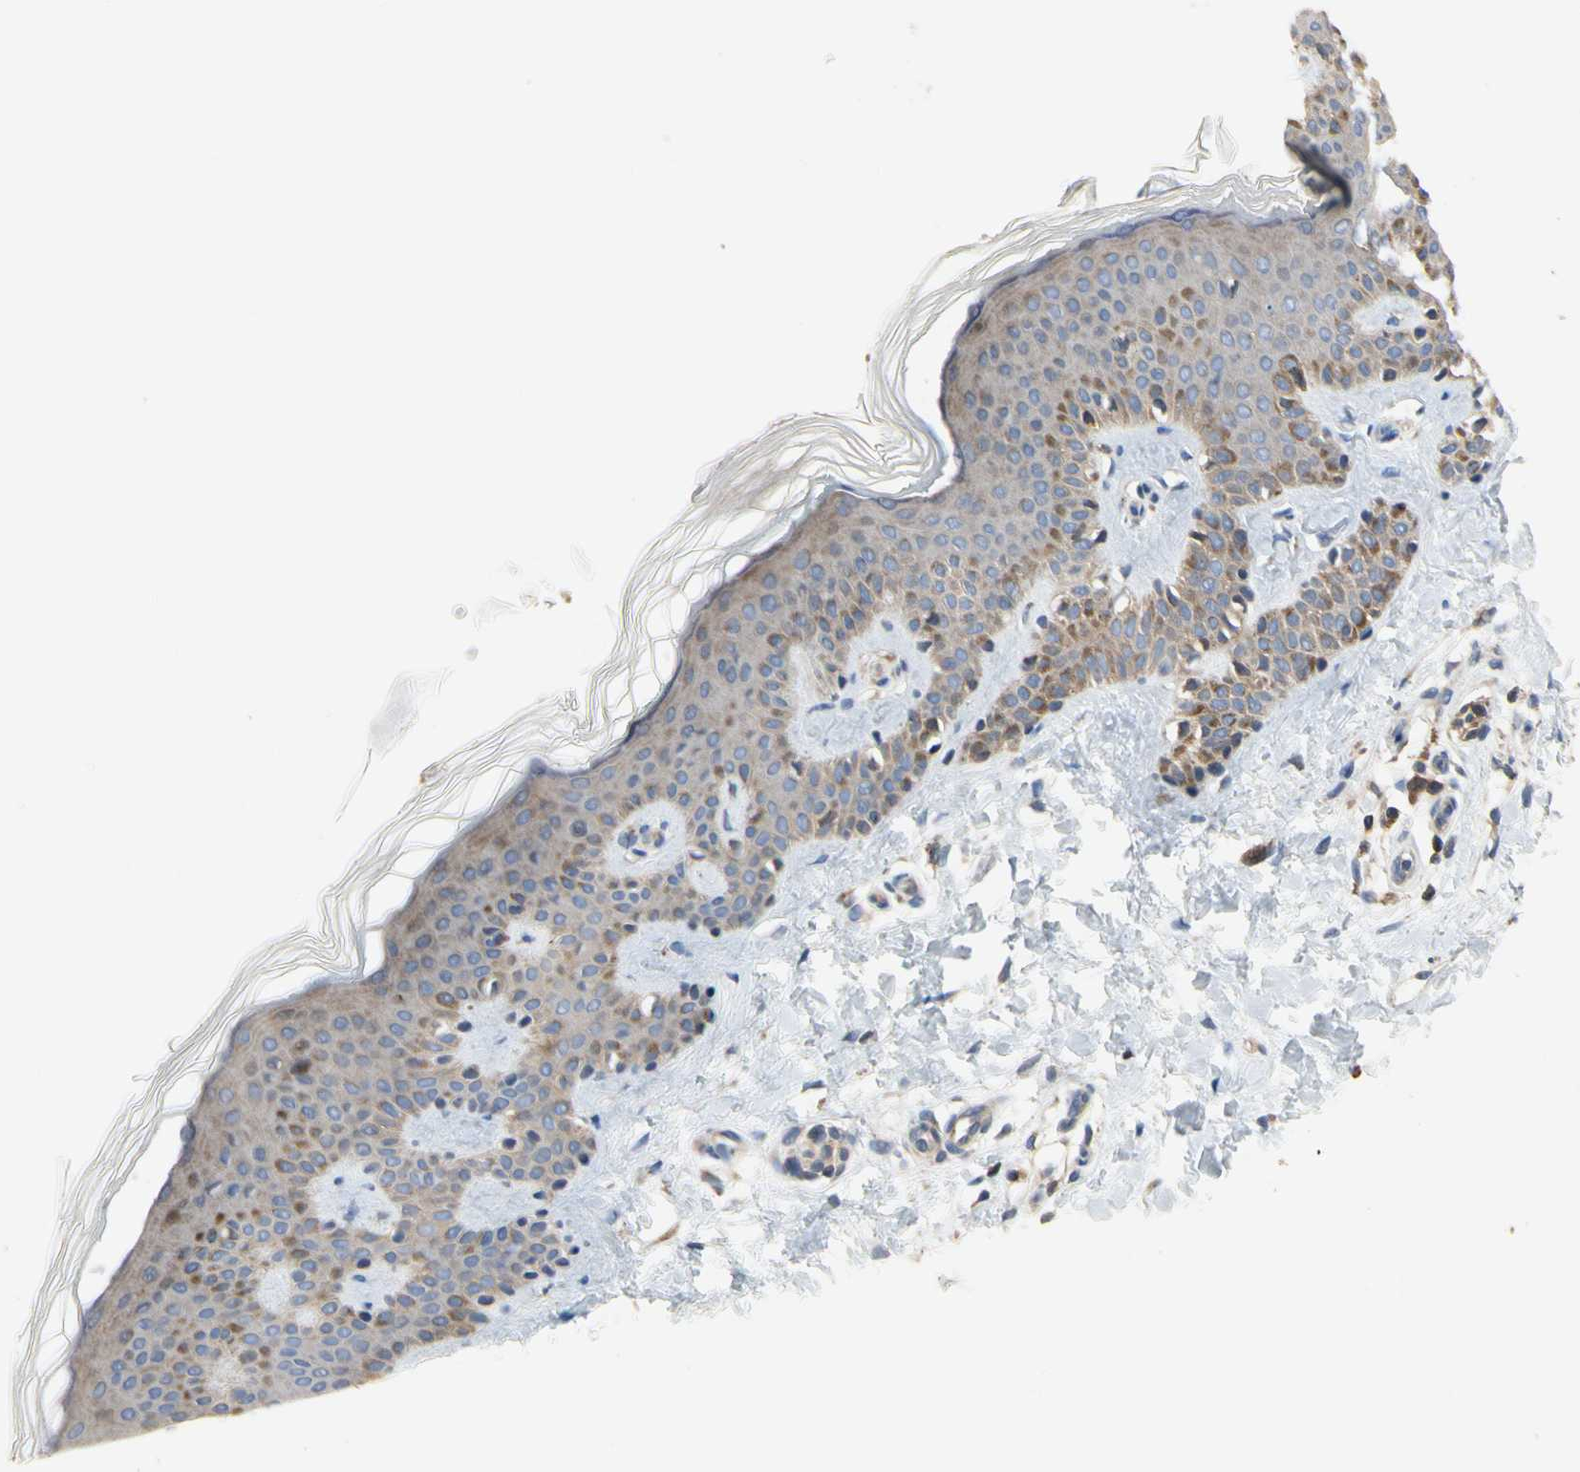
{"staining": {"intensity": "moderate", "quantity": ">75%", "location": "cytoplasmic/membranous"}, "tissue": "skin", "cell_type": "Fibroblasts", "image_type": "normal", "snomed": [{"axis": "morphology", "description": "Normal tissue, NOS"}, {"axis": "topography", "description": "Skin"}], "caption": "Protein staining exhibits moderate cytoplasmic/membranous positivity in approximately >75% of fibroblasts in benign skin.", "gene": "MMEL1", "patient": {"sex": "male", "age": 16}}